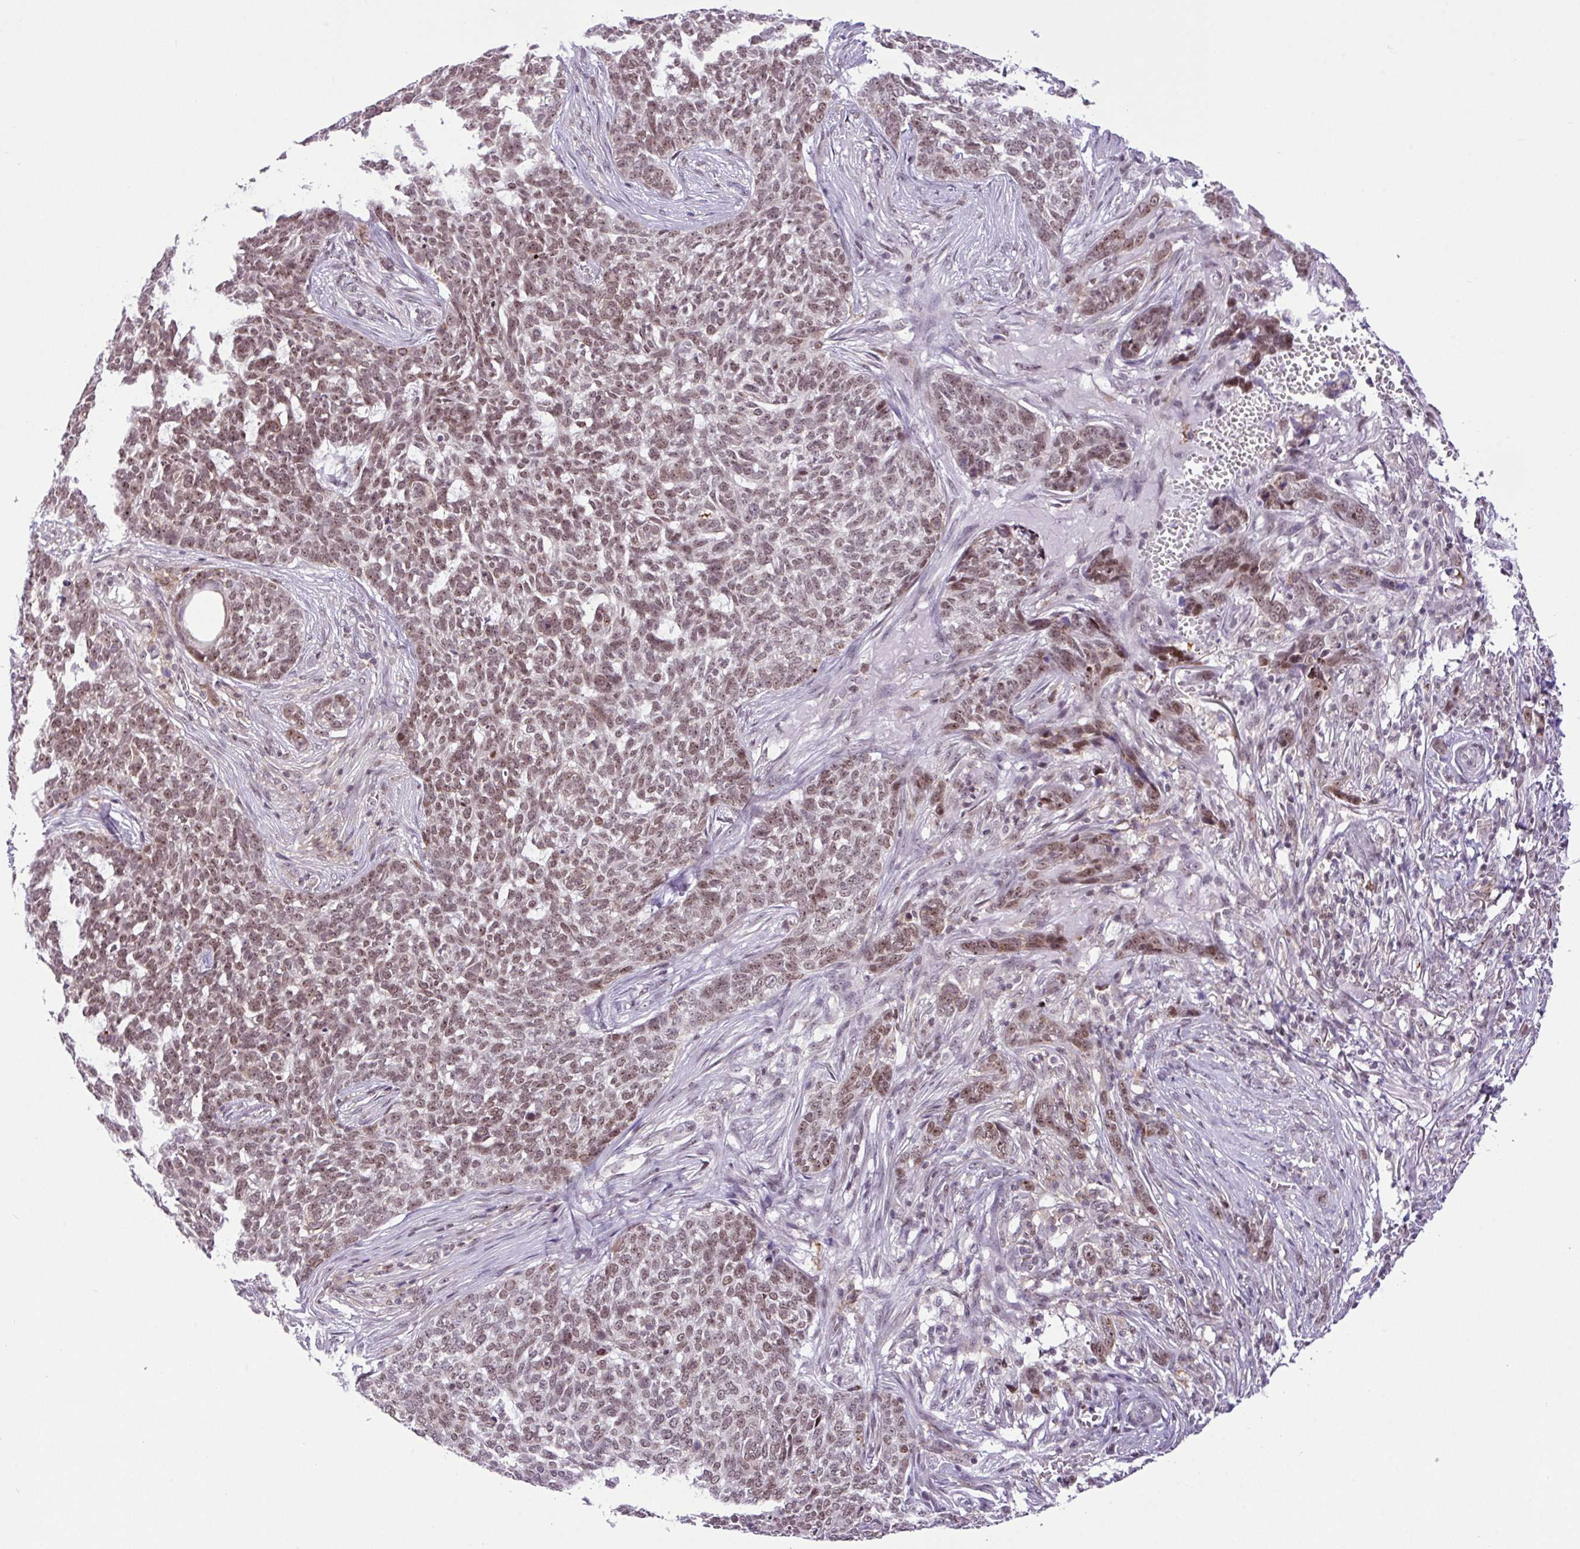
{"staining": {"intensity": "weak", "quantity": ">75%", "location": "nuclear"}, "tissue": "skin cancer", "cell_type": "Tumor cells", "image_type": "cancer", "snomed": [{"axis": "morphology", "description": "Basal cell carcinoma"}, {"axis": "topography", "description": "Skin"}], "caption": "A low amount of weak nuclear staining is appreciated in approximately >75% of tumor cells in skin cancer tissue.", "gene": "CCDC137", "patient": {"sex": "male", "age": 85}}